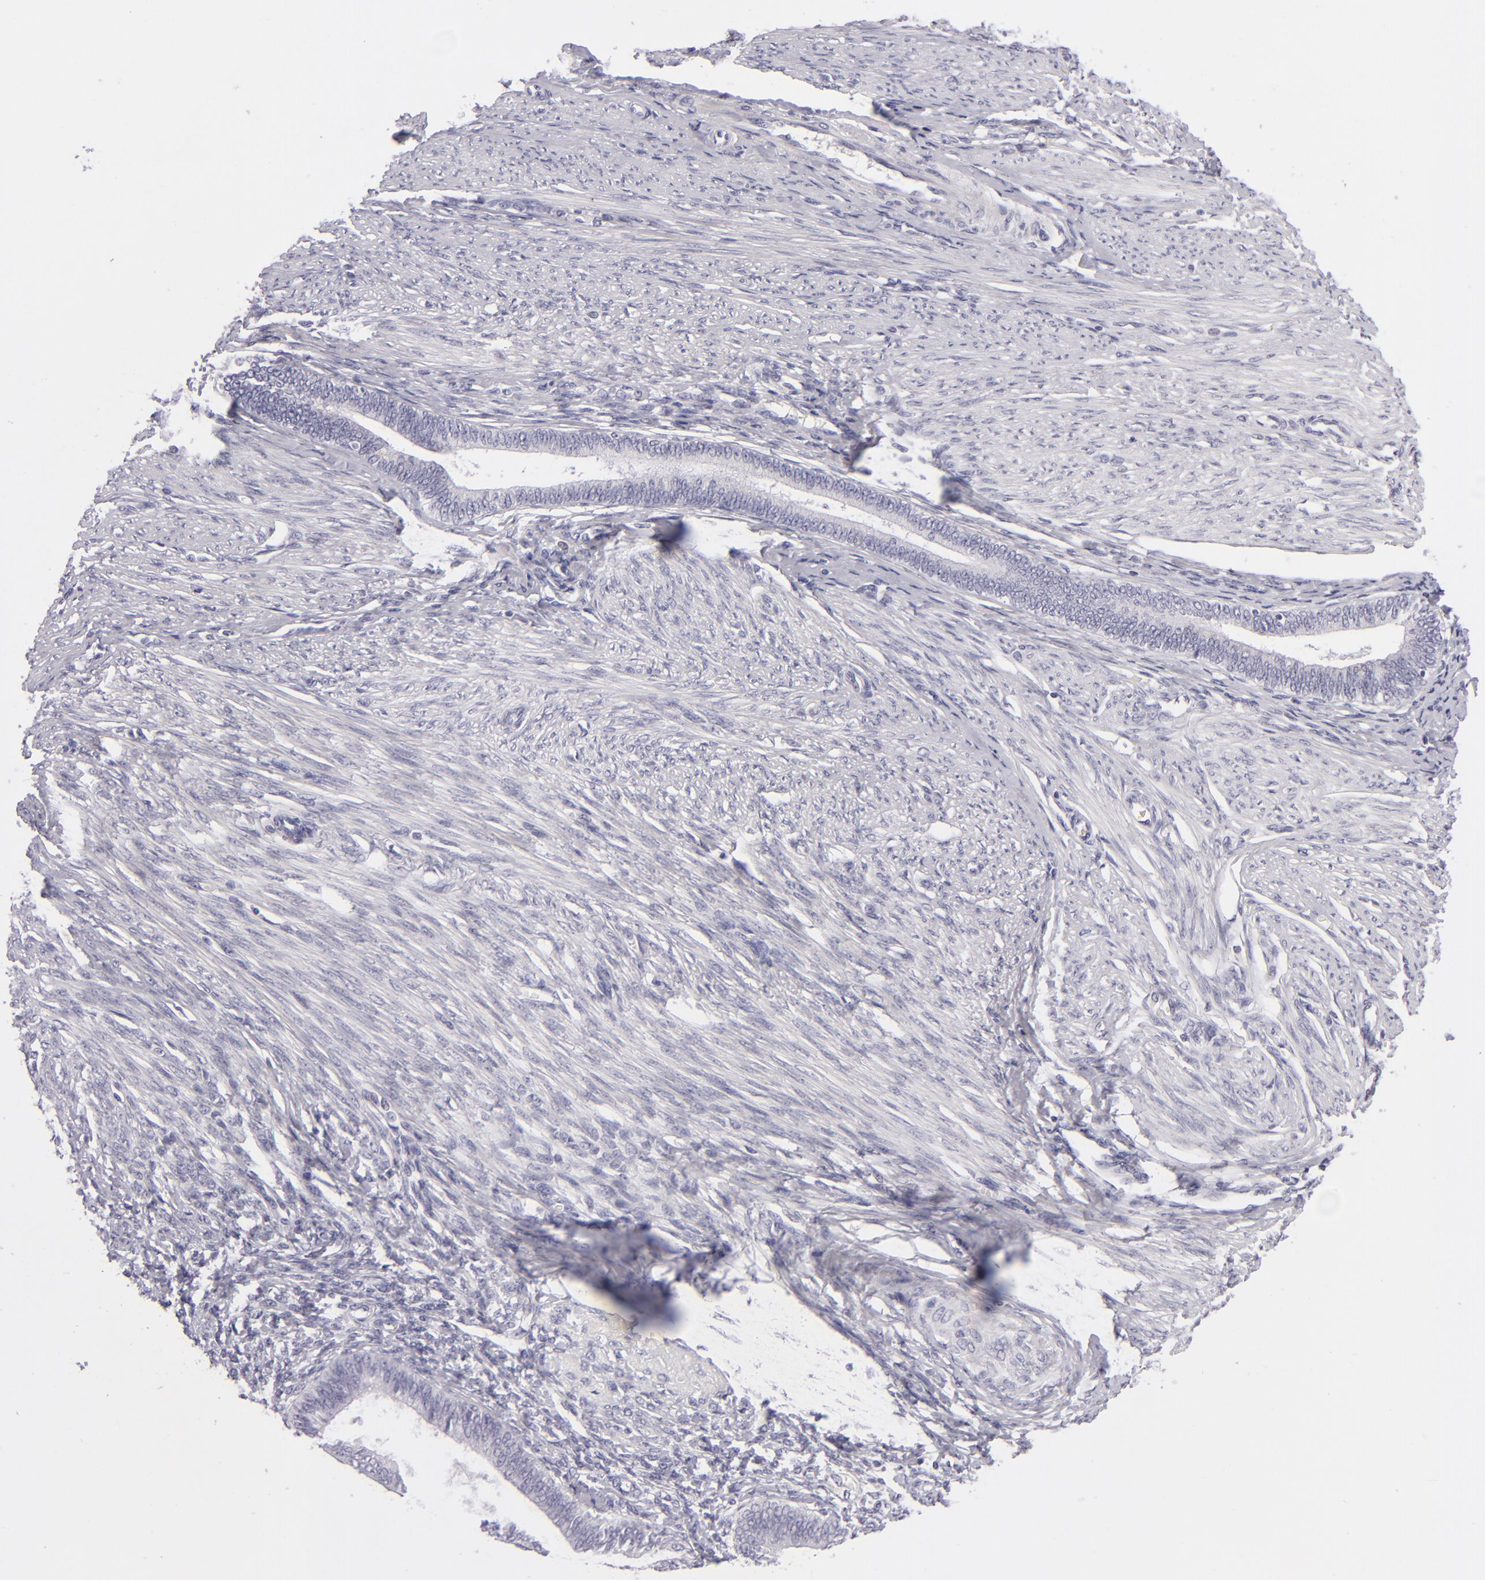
{"staining": {"intensity": "negative", "quantity": "none", "location": "none"}, "tissue": "endometrial cancer", "cell_type": "Tumor cells", "image_type": "cancer", "snomed": [{"axis": "morphology", "description": "Adenocarcinoma, NOS"}, {"axis": "topography", "description": "Endometrium"}], "caption": "The photomicrograph reveals no staining of tumor cells in endometrial cancer. Brightfield microscopy of IHC stained with DAB (brown) and hematoxylin (blue), captured at high magnification.", "gene": "TNNC1", "patient": {"sex": "female", "age": 63}}